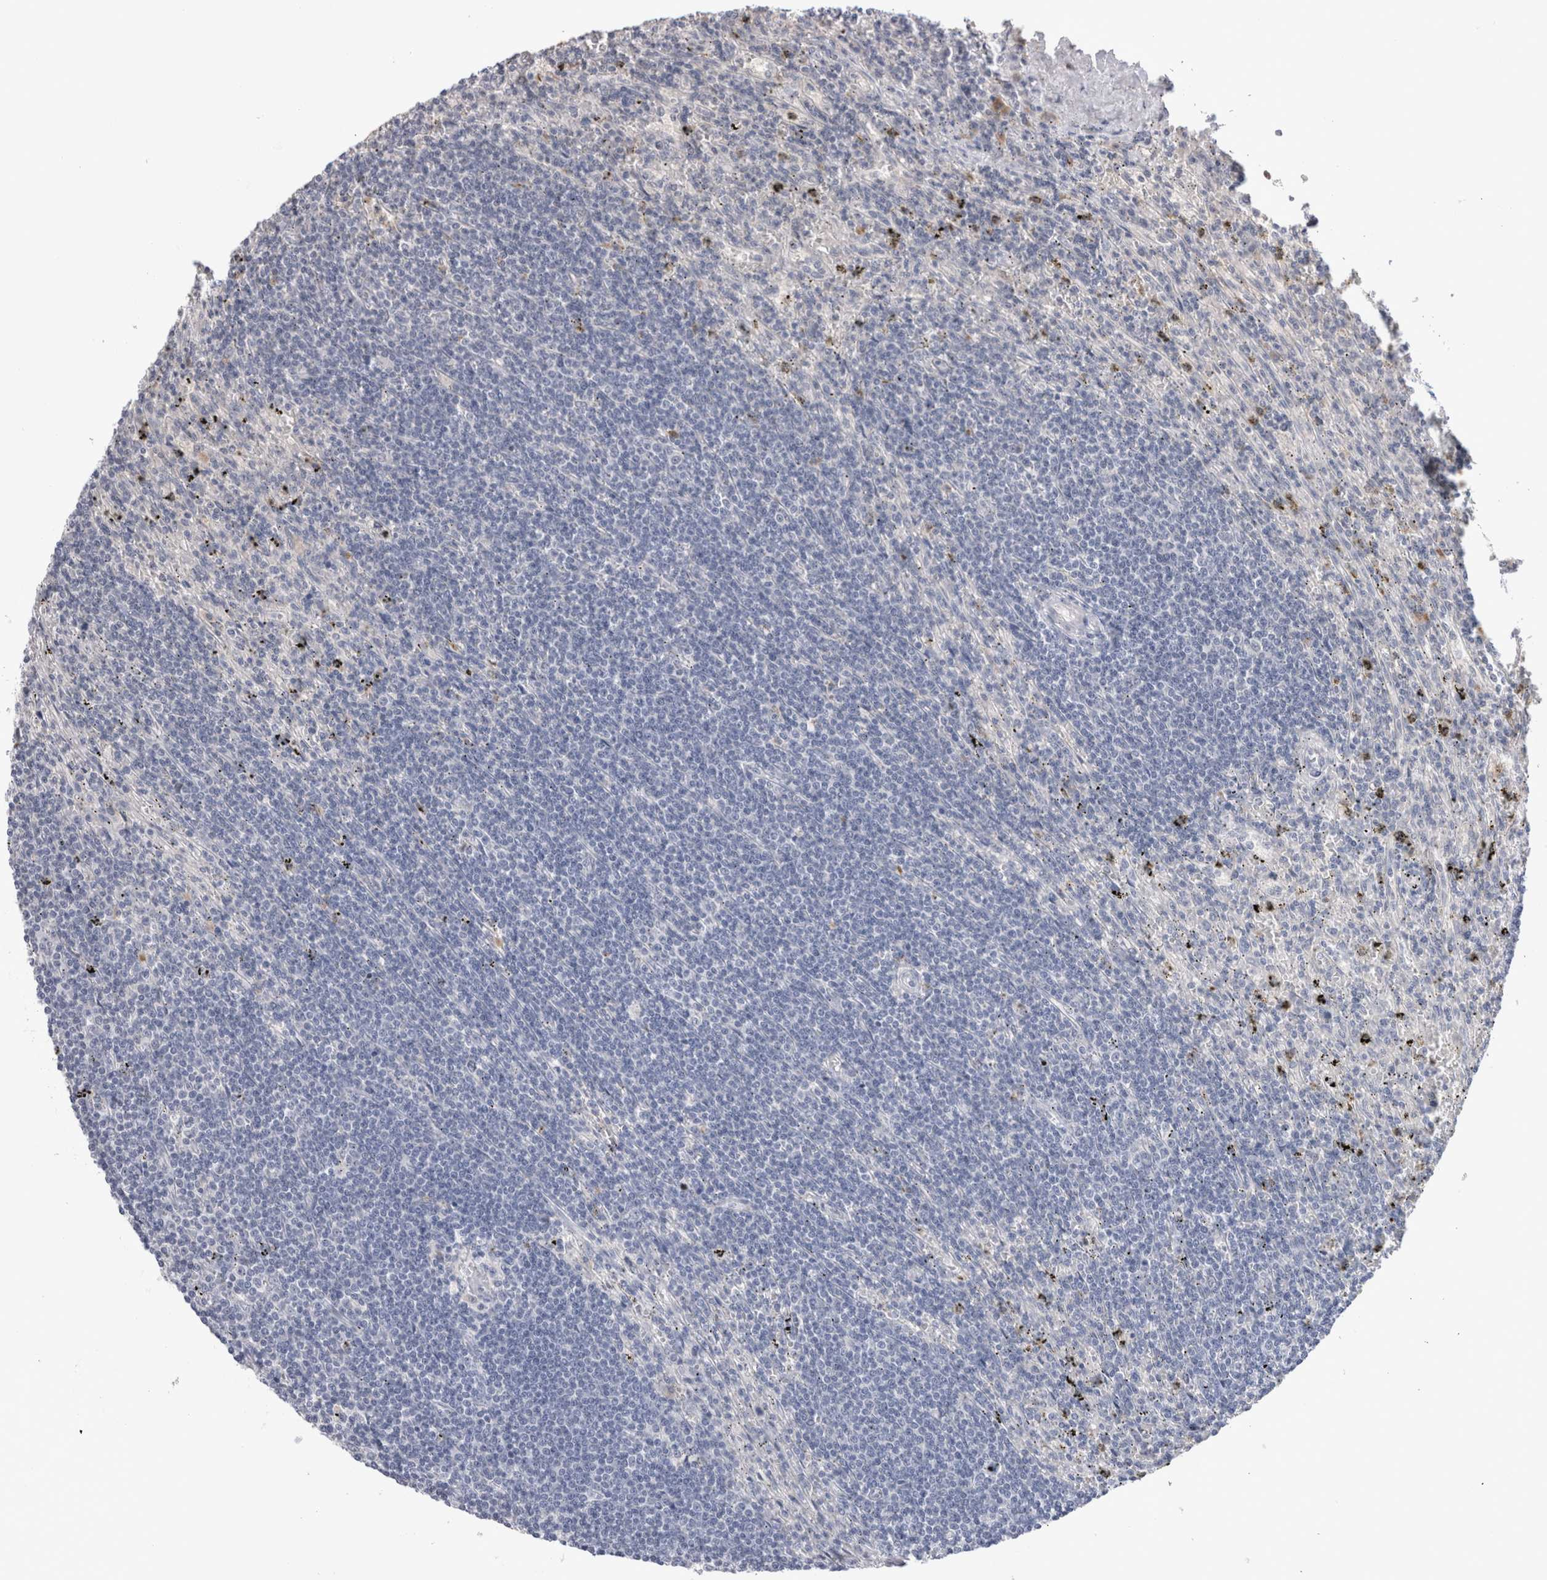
{"staining": {"intensity": "negative", "quantity": "none", "location": "none"}, "tissue": "lymphoma", "cell_type": "Tumor cells", "image_type": "cancer", "snomed": [{"axis": "morphology", "description": "Malignant lymphoma, non-Hodgkin's type, Low grade"}, {"axis": "topography", "description": "Spleen"}], "caption": "Histopathology image shows no protein staining in tumor cells of low-grade malignant lymphoma, non-Hodgkin's type tissue.", "gene": "VSIG4", "patient": {"sex": "male", "age": 76}}